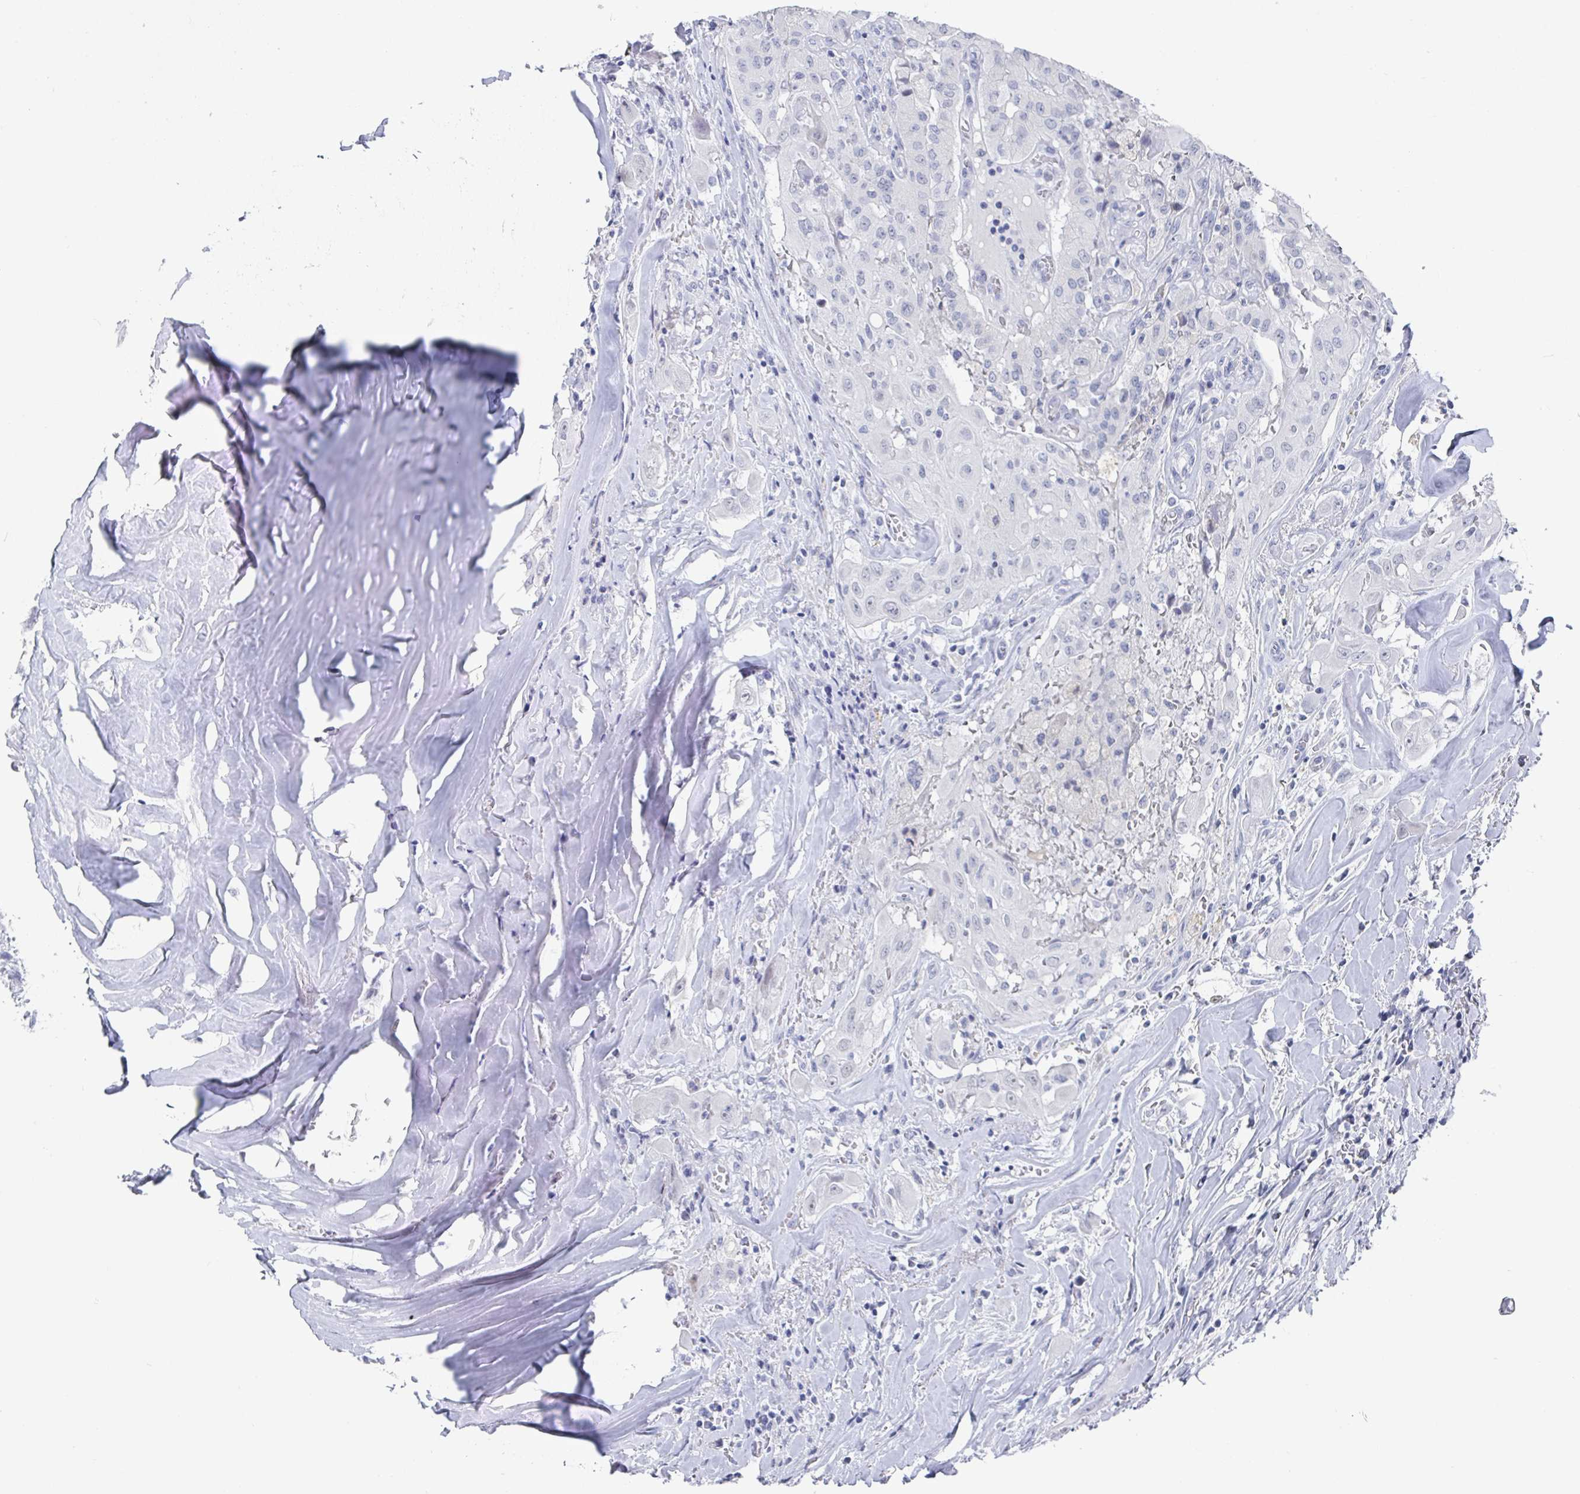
{"staining": {"intensity": "negative", "quantity": "none", "location": "none"}, "tissue": "thyroid cancer", "cell_type": "Tumor cells", "image_type": "cancer", "snomed": [{"axis": "morphology", "description": "Normal tissue, NOS"}, {"axis": "morphology", "description": "Papillary adenocarcinoma, NOS"}, {"axis": "topography", "description": "Thyroid gland"}], "caption": "Immunohistochemistry photomicrograph of thyroid papillary adenocarcinoma stained for a protein (brown), which exhibits no staining in tumor cells.", "gene": "CAMKV", "patient": {"sex": "female", "age": 59}}